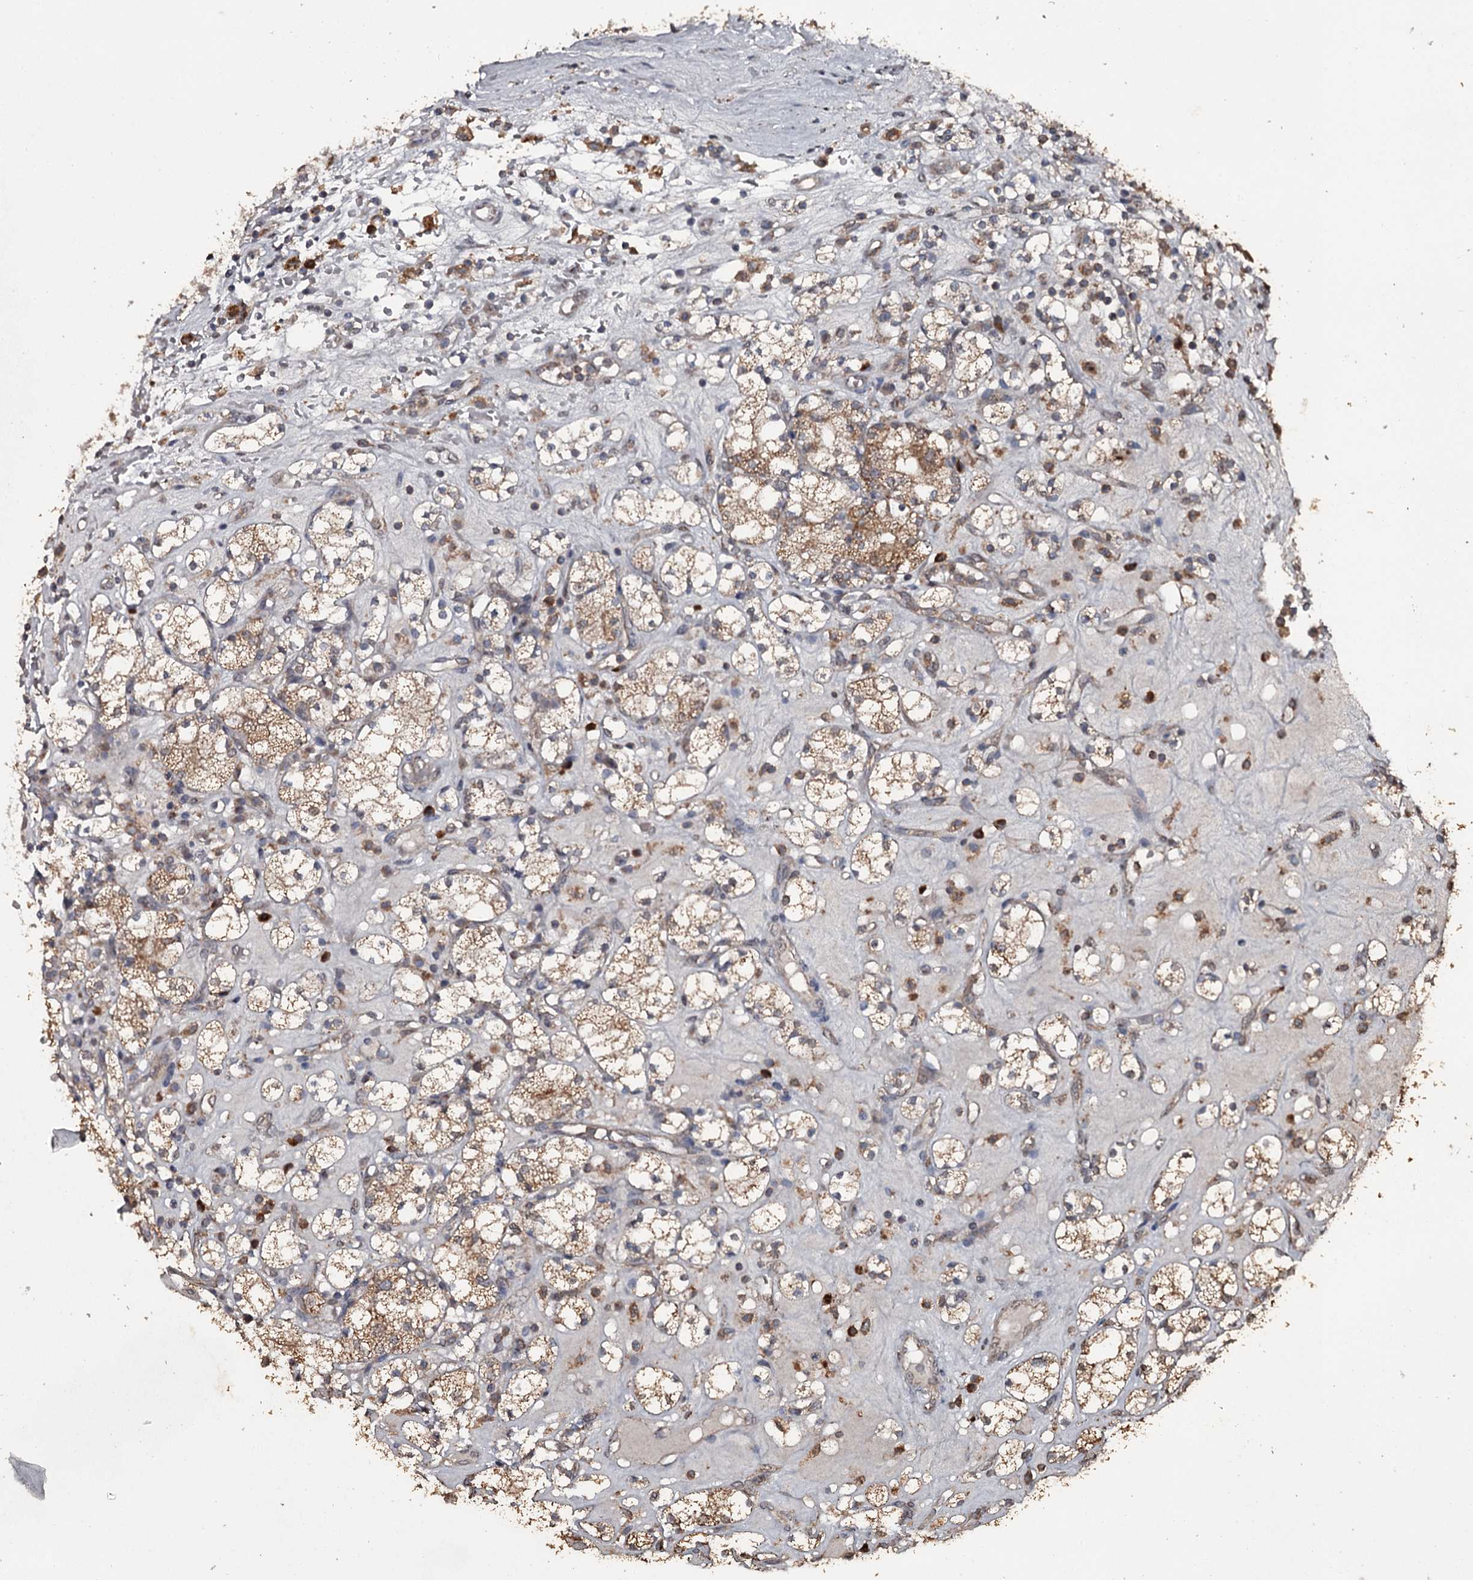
{"staining": {"intensity": "moderate", "quantity": ">75%", "location": "cytoplasmic/membranous"}, "tissue": "renal cancer", "cell_type": "Tumor cells", "image_type": "cancer", "snomed": [{"axis": "morphology", "description": "Adenocarcinoma, NOS"}, {"axis": "topography", "description": "Kidney"}], "caption": "Immunohistochemistry staining of renal cancer, which displays medium levels of moderate cytoplasmic/membranous positivity in about >75% of tumor cells indicating moderate cytoplasmic/membranous protein positivity. The staining was performed using DAB (3,3'-diaminobenzidine) (brown) for protein detection and nuclei were counterstained in hematoxylin (blue).", "gene": "WIPI1", "patient": {"sex": "male", "age": 77}}